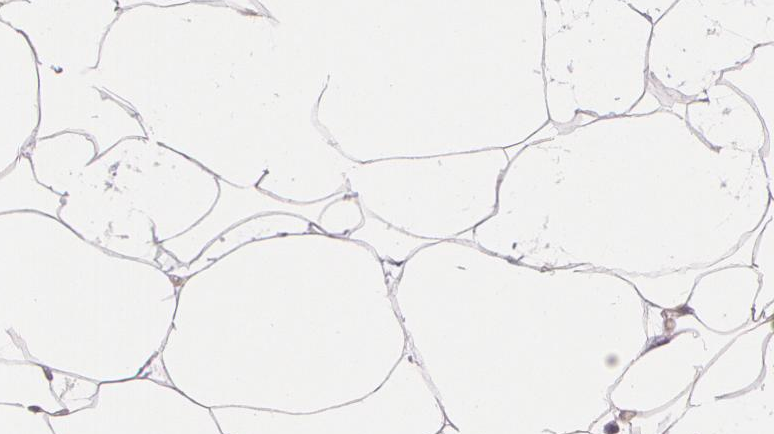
{"staining": {"intensity": "negative", "quantity": "none", "location": "none"}, "tissue": "adipose tissue", "cell_type": "Adipocytes", "image_type": "normal", "snomed": [{"axis": "morphology", "description": "Normal tissue, NOS"}, {"axis": "morphology", "description": "Duct carcinoma"}, {"axis": "topography", "description": "Breast"}, {"axis": "topography", "description": "Adipose tissue"}], "caption": "DAB (3,3'-diaminobenzidine) immunohistochemical staining of normal adipose tissue reveals no significant expression in adipocytes.", "gene": "G2E3", "patient": {"sex": "female", "age": 37}}